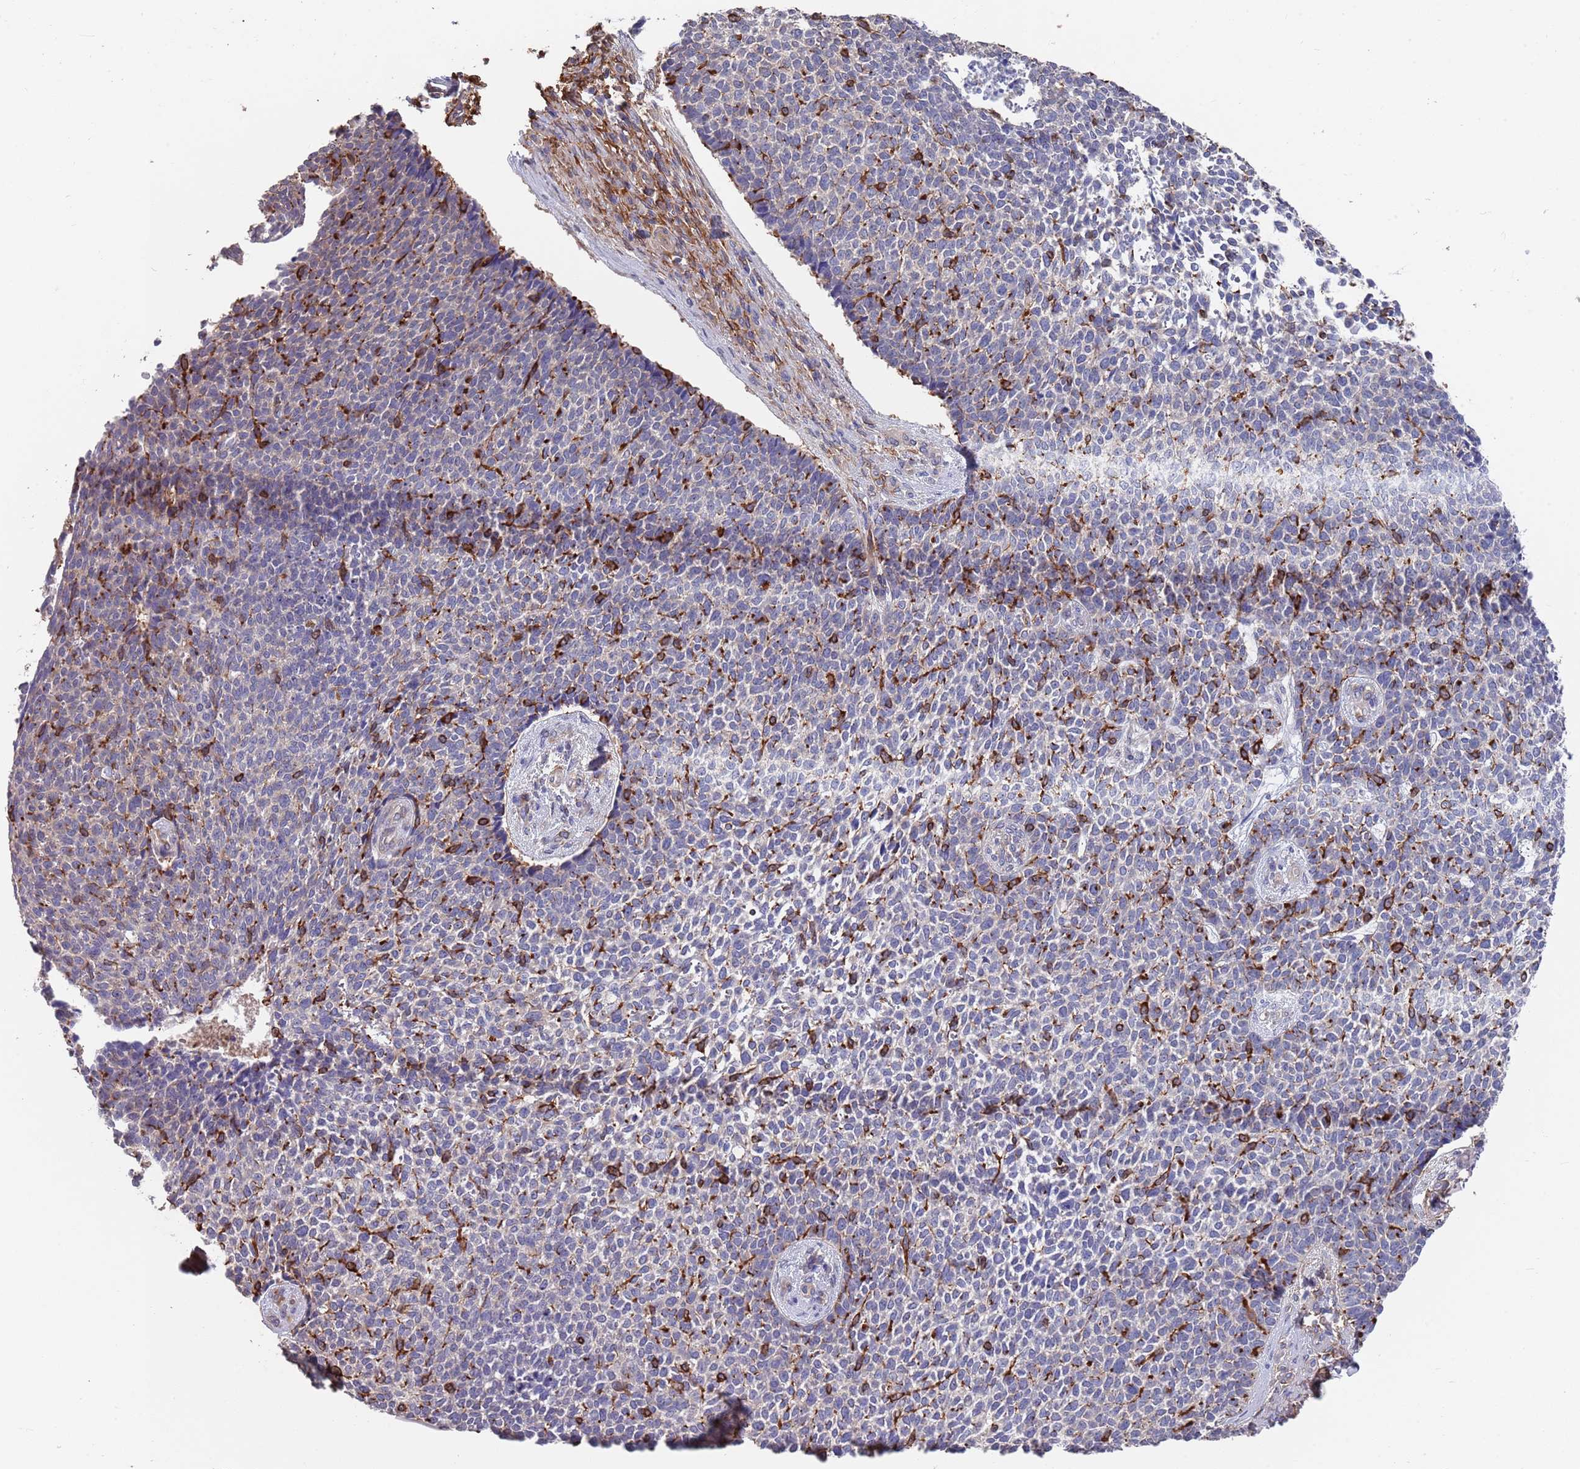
{"staining": {"intensity": "weak", "quantity": "<25%", "location": "cytoplasmic/membranous"}, "tissue": "skin cancer", "cell_type": "Tumor cells", "image_type": "cancer", "snomed": [{"axis": "morphology", "description": "Basal cell carcinoma"}, {"axis": "topography", "description": "Skin"}], "caption": "High power microscopy histopathology image of an immunohistochemistry photomicrograph of skin cancer (basal cell carcinoma), revealing no significant staining in tumor cells. (DAB (3,3'-diaminobenzidine) IHC, high magnification).", "gene": "ANK2", "patient": {"sex": "female", "age": 84}}